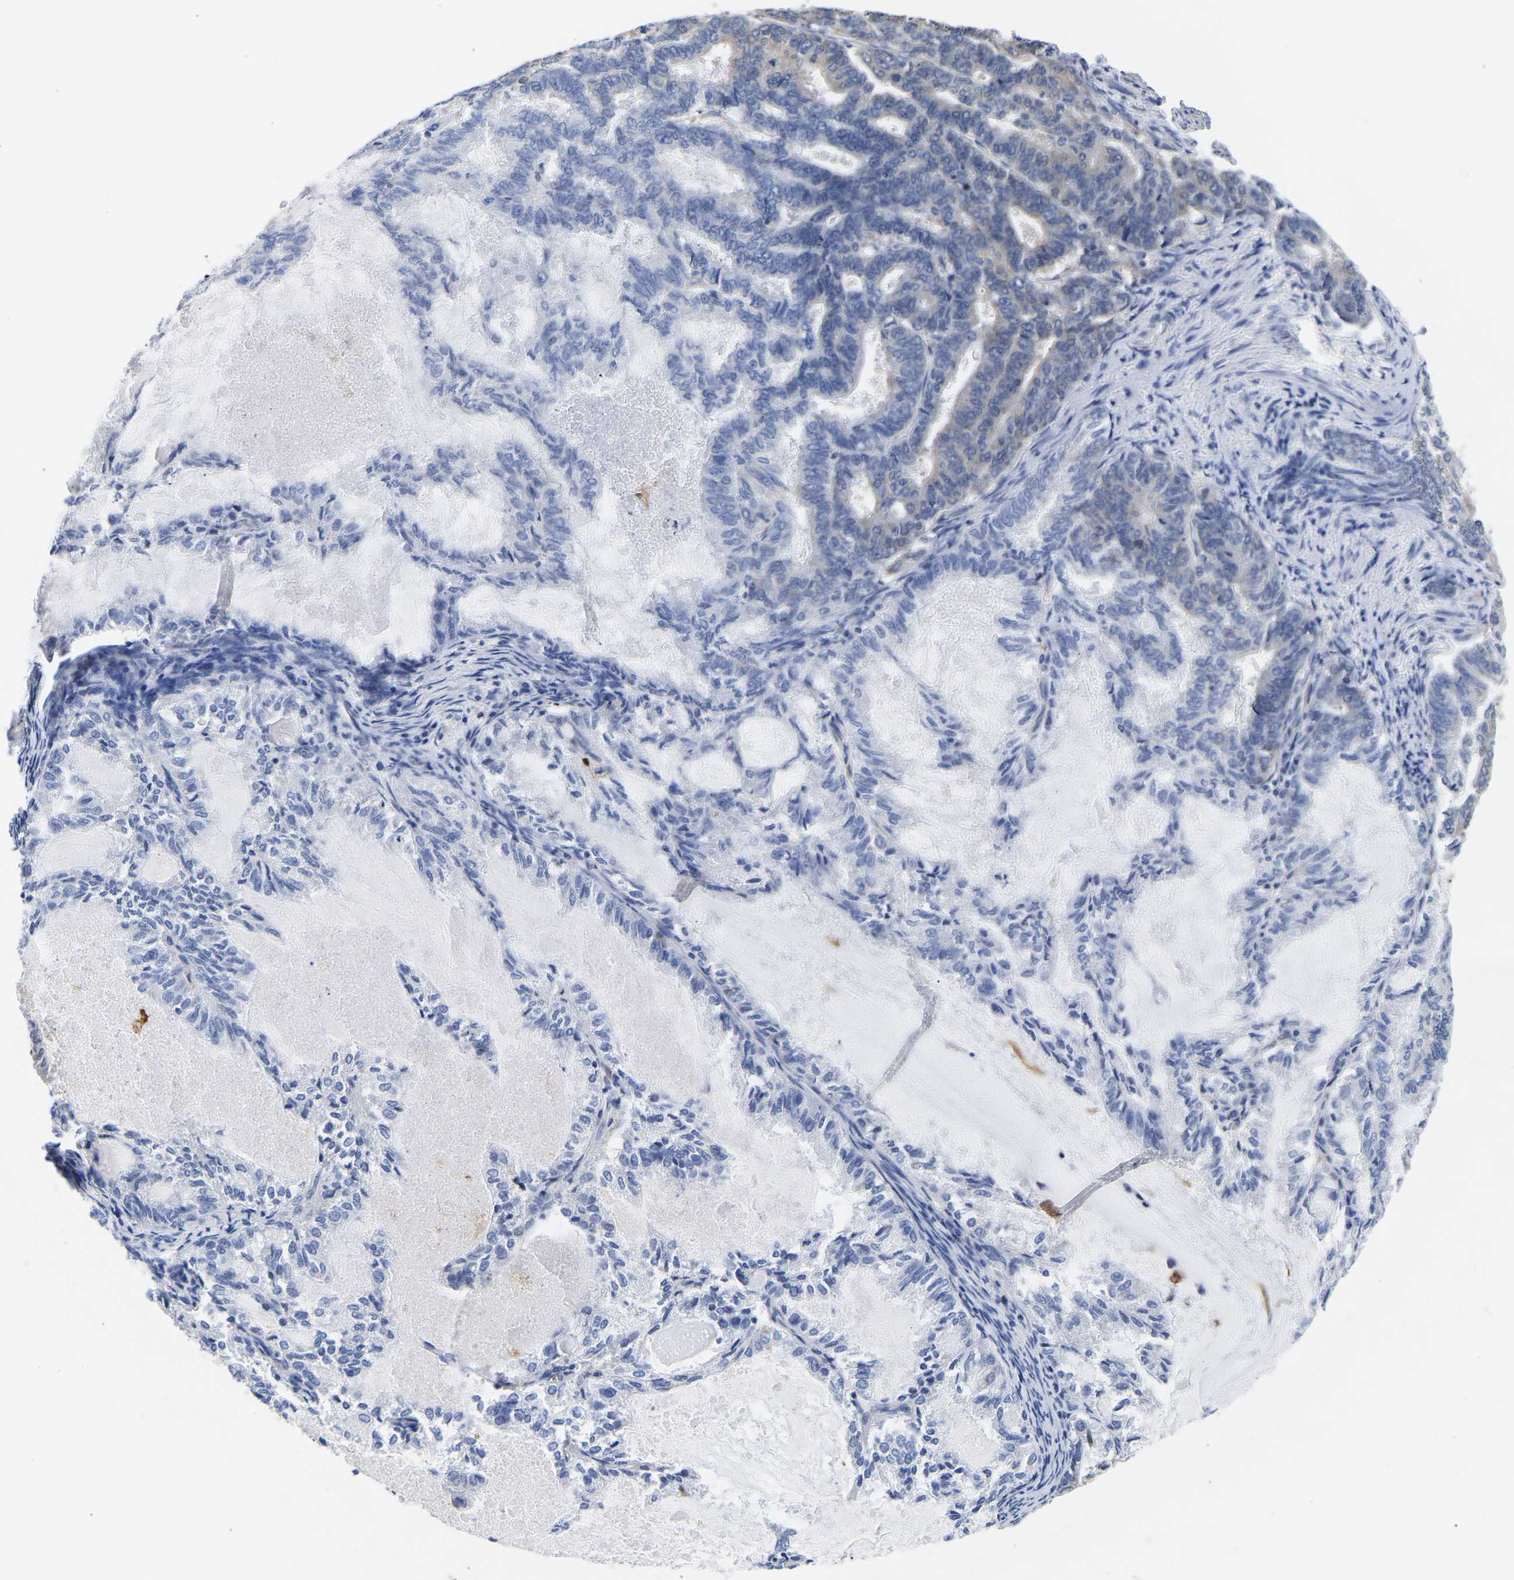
{"staining": {"intensity": "negative", "quantity": "none", "location": "none"}, "tissue": "endometrial cancer", "cell_type": "Tumor cells", "image_type": "cancer", "snomed": [{"axis": "morphology", "description": "Adenocarcinoma, NOS"}, {"axis": "topography", "description": "Endometrium"}], "caption": "Tumor cells show no significant protein positivity in endometrial cancer (adenocarcinoma).", "gene": "CCDC6", "patient": {"sex": "female", "age": 86}}